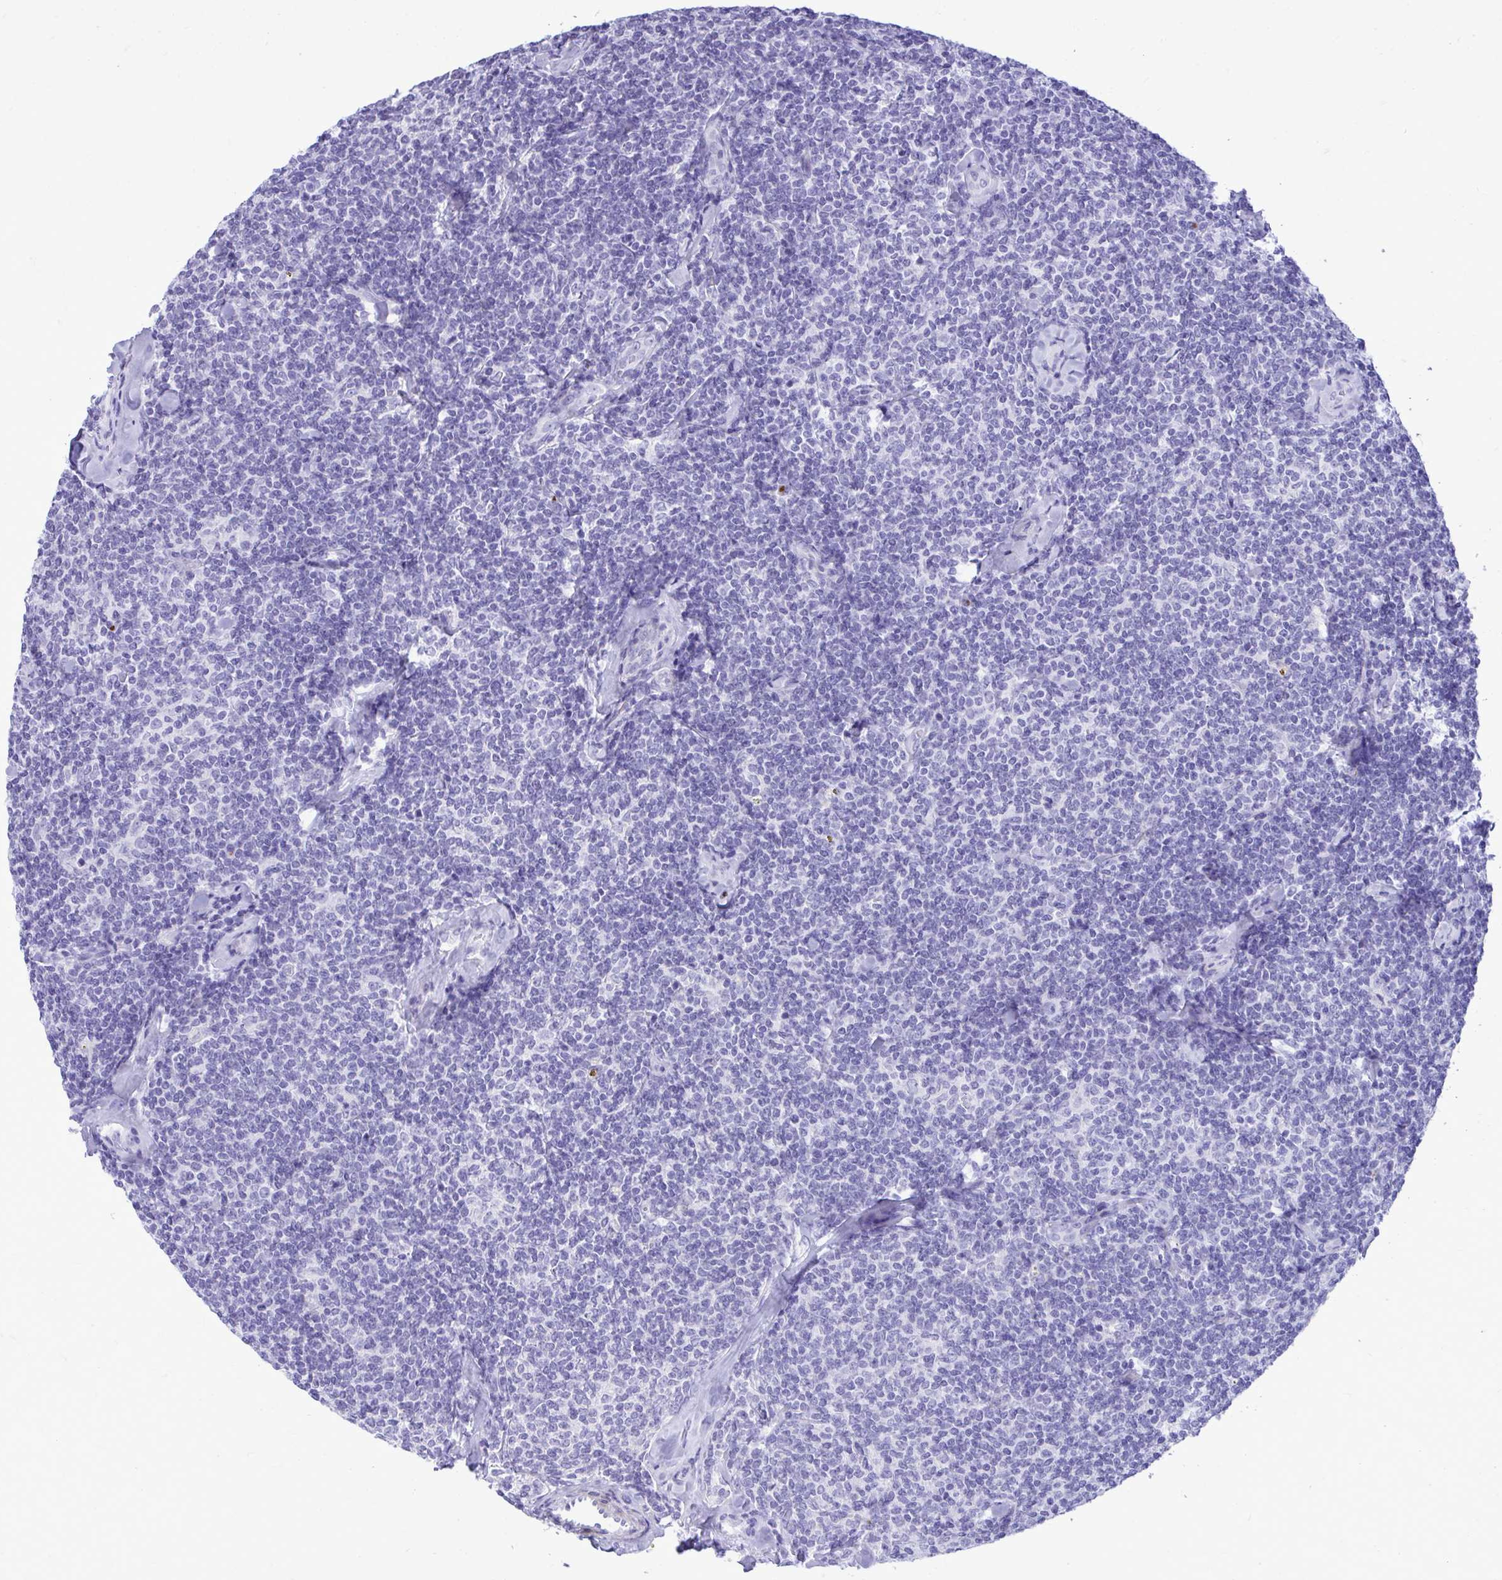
{"staining": {"intensity": "negative", "quantity": "none", "location": "none"}, "tissue": "lymphoma", "cell_type": "Tumor cells", "image_type": "cancer", "snomed": [{"axis": "morphology", "description": "Malignant lymphoma, non-Hodgkin's type, Low grade"}, {"axis": "topography", "description": "Lymph node"}], "caption": "This is a image of immunohistochemistry staining of malignant lymphoma, non-Hodgkin's type (low-grade), which shows no expression in tumor cells.", "gene": "ANKDD1B", "patient": {"sex": "female", "age": 56}}